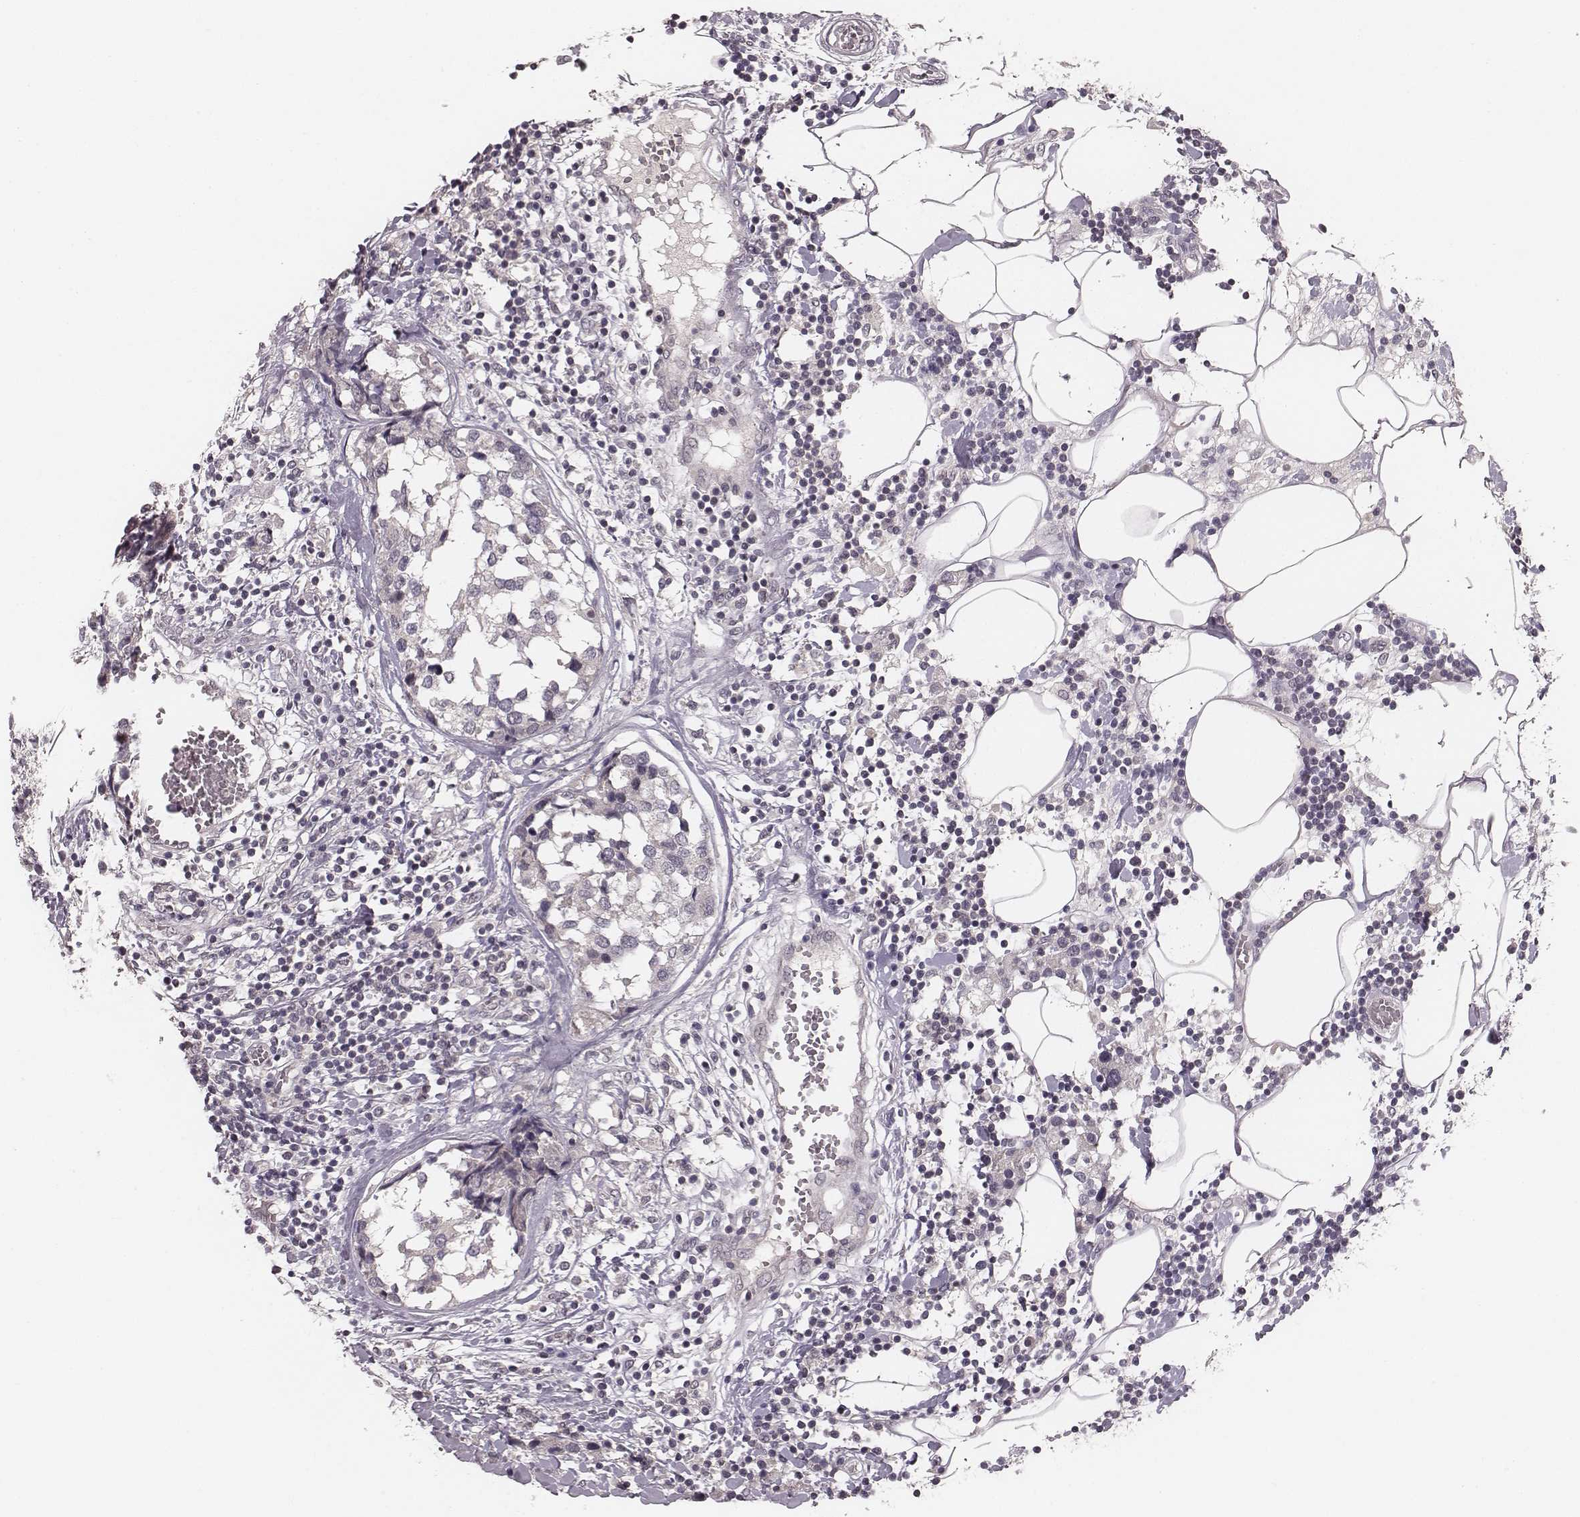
{"staining": {"intensity": "negative", "quantity": "none", "location": "none"}, "tissue": "breast cancer", "cell_type": "Tumor cells", "image_type": "cancer", "snomed": [{"axis": "morphology", "description": "Lobular carcinoma"}, {"axis": "topography", "description": "Breast"}], "caption": "Breast cancer was stained to show a protein in brown. There is no significant positivity in tumor cells.", "gene": "LY6K", "patient": {"sex": "female", "age": 59}}